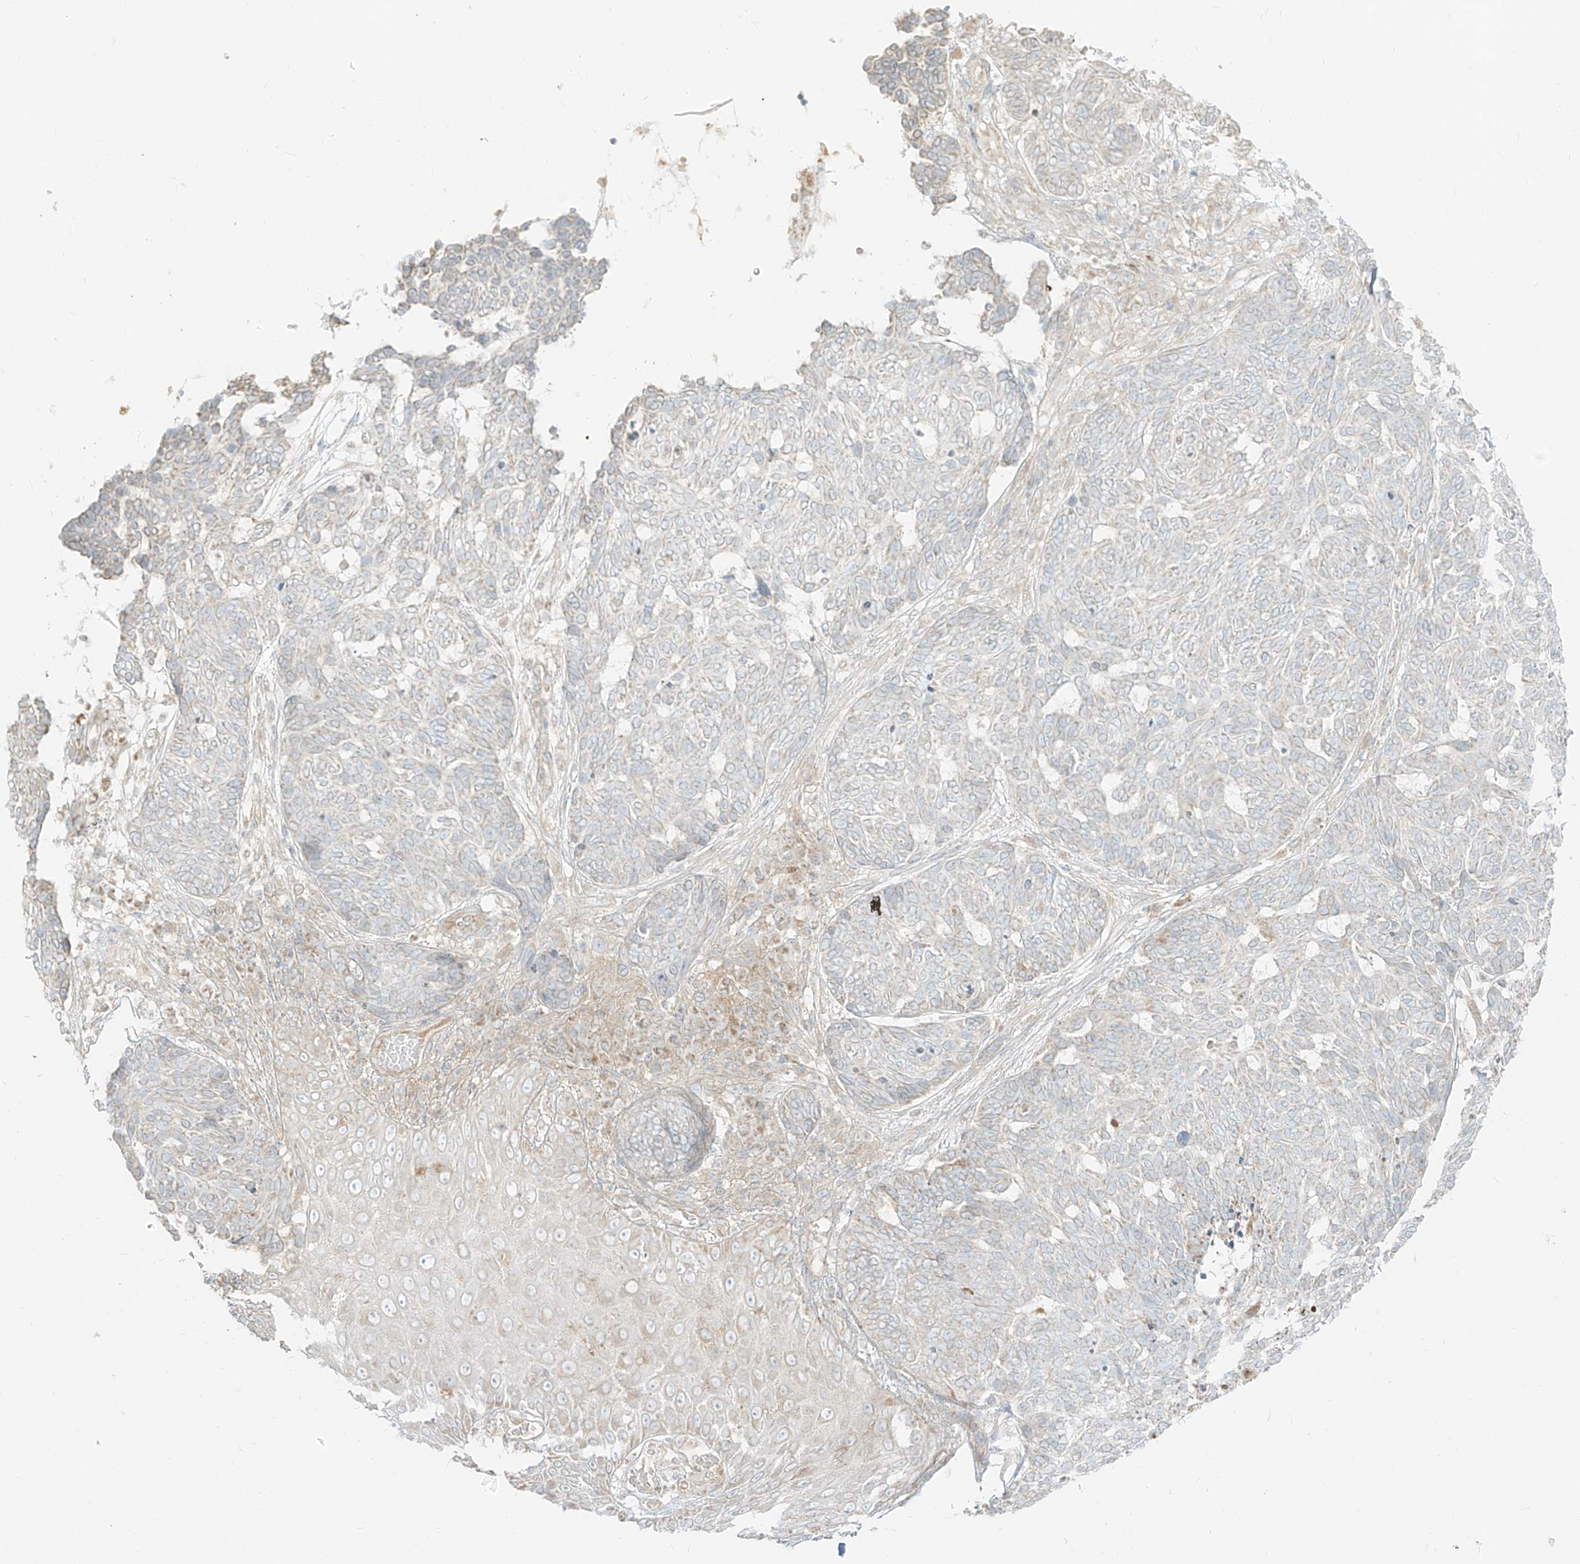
{"staining": {"intensity": "negative", "quantity": "none", "location": "none"}, "tissue": "skin cancer", "cell_type": "Tumor cells", "image_type": "cancer", "snomed": [{"axis": "morphology", "description": "Basal cell carcinoma"}, {"axis": "topography", "description": "Skin"}], "caption": "Histopathology image shows no protein positivity in tumor cells of skin basal cell carcinoma tissue. (DAB IHC visualized using brightfield microscopy, high magnification).", "gene": "ZIM3", "patient": {"sex": "male", "age": 85}}